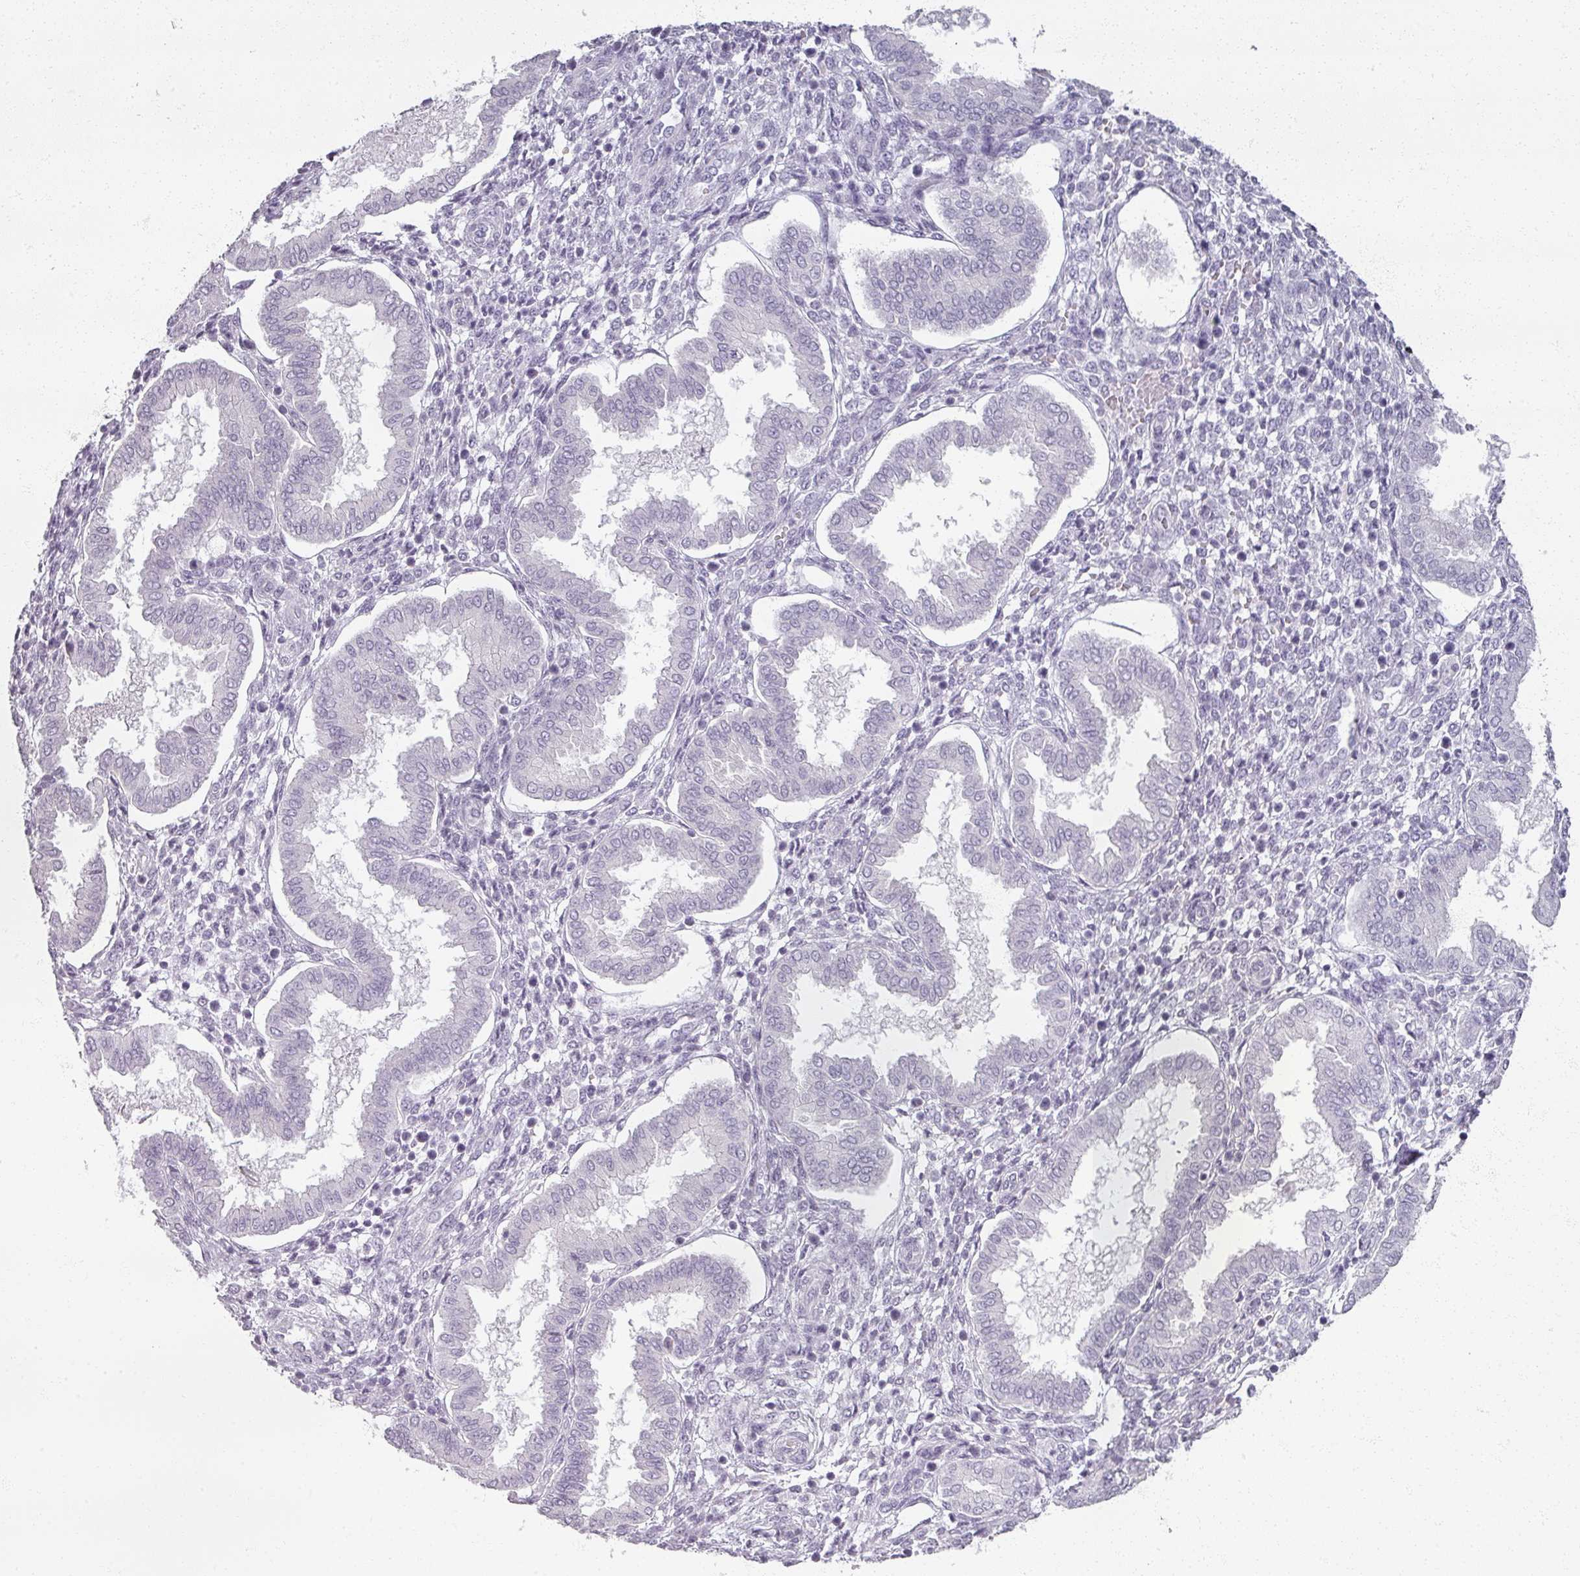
{"staining": {"intensity": "negative", "quantity": "none", "location": "none"}, "tissue": "endometrium", "cell_type": "Cells in endometrial stroma", "image_type": "normal", "snomed": [{"axis": "morphology", "description": "Normal tissue, NOS"}, {"axis": "topography", "description": "Endometrium"}], "caption": "High magnification brightfield microscopy of unremarkable endometrium stained with DAB (brown) and counterstained with hematoxylin (blue): cells in endometrial stroma show no significant expression.", "gene": "RFPL2", "patient": {"sex": "female", "age": 24}}